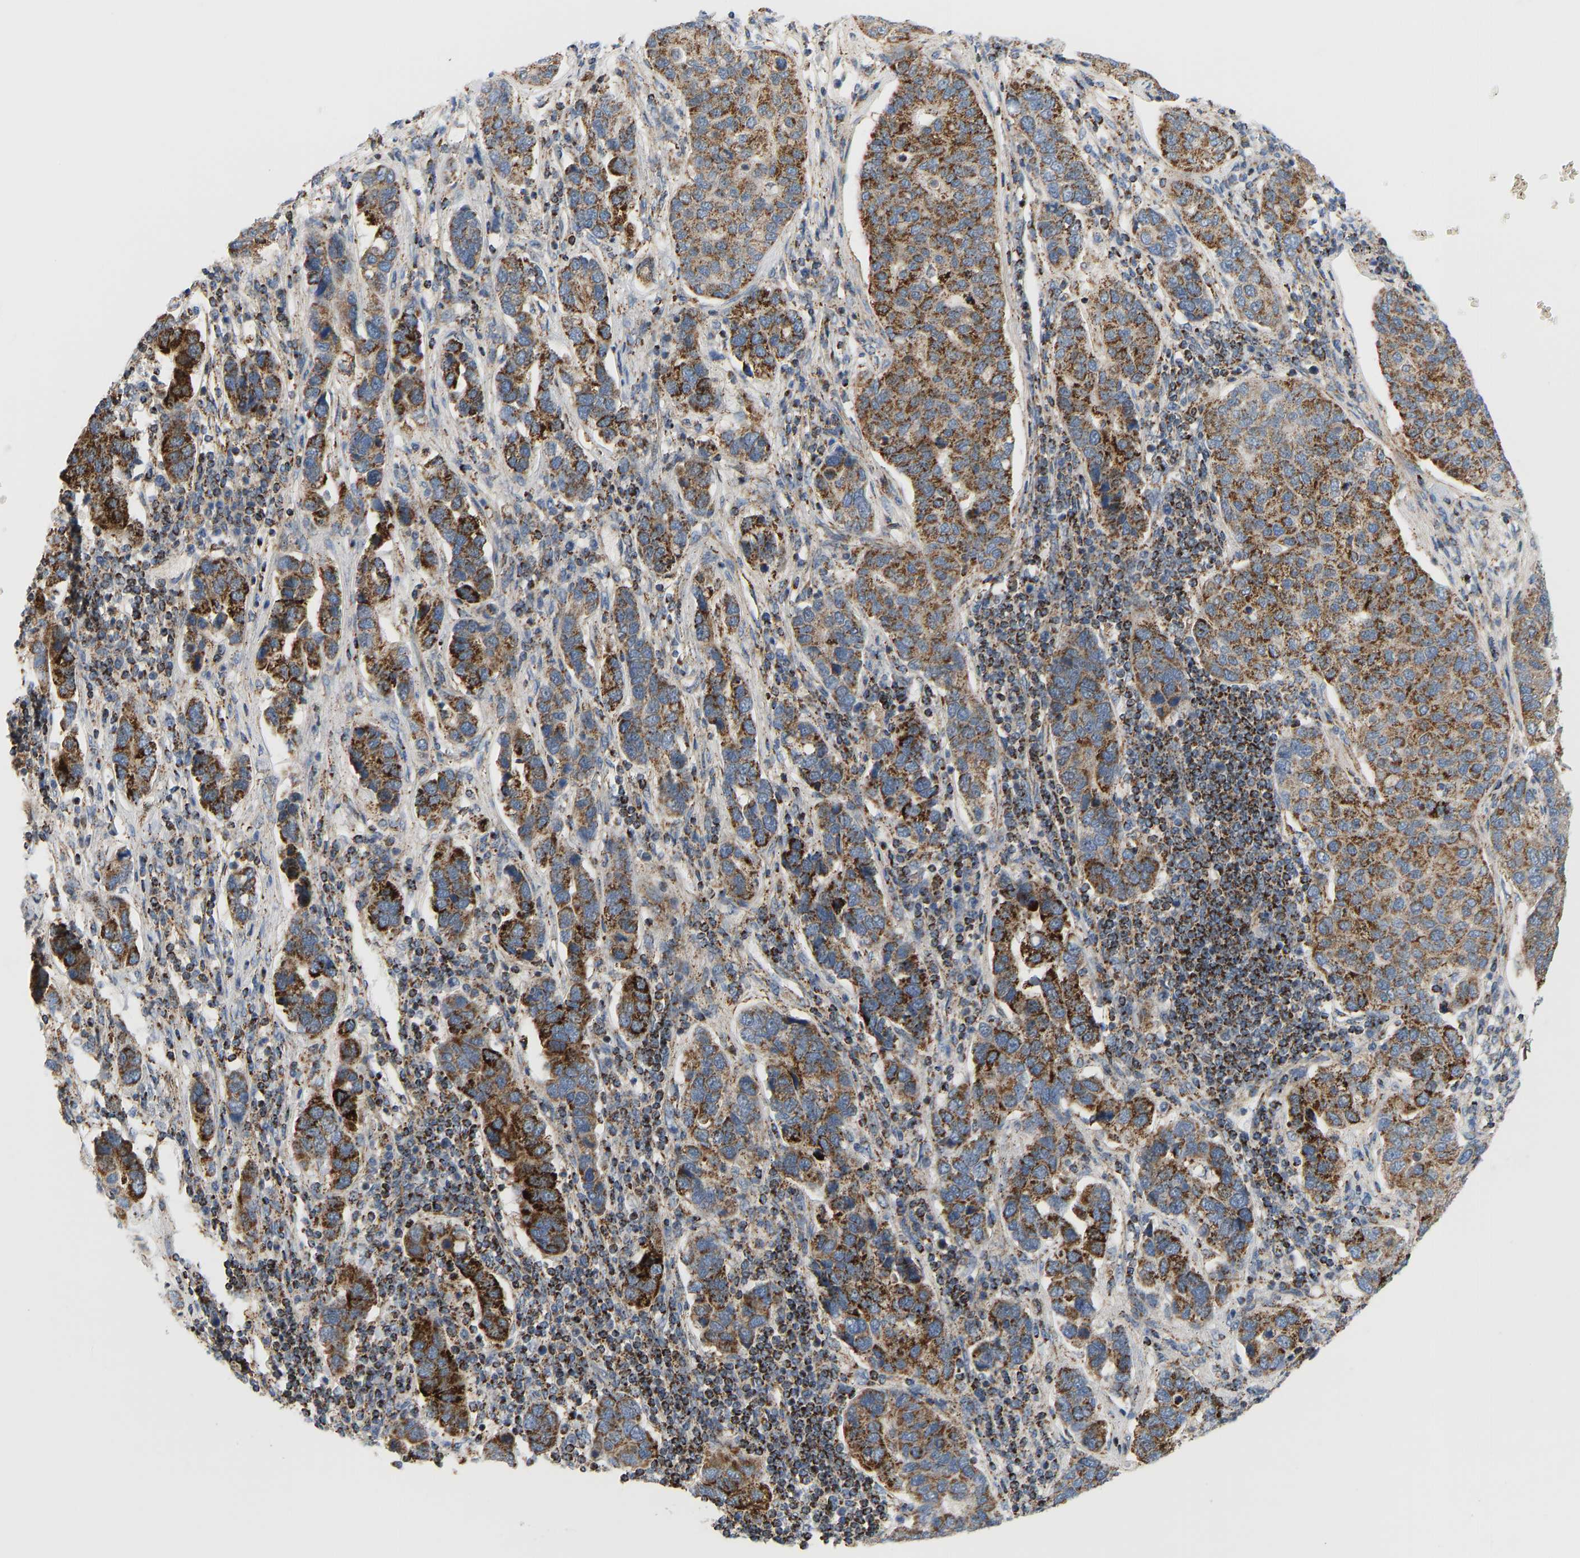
{"staining": {"intensity": "strong", "quantity": ">75%", "location": "cytoplasmic/membranous"}, "tissue": "pancreatic cancer", "cell_type": "Tumor cells", "image_type": "cancer", "snomed": [{"axis": "morphology", "description": "Adenocarcinoma, NOS"}, {"axis": "topography", "description": "Pancreas"}], "caption": "High-power microscopy captured an immunohistochemistry histopathology image of pancreatic adenocarcinoma, revealing strong cytoplasmic/membranous positivity in about >75% of tumor cells. Immunohistochemistry (ihc) stains the protein of interest in brown and the nuclei are stained blue.", "gene": "GPSM2", "patient": {"sex": "female", "age": 61}}